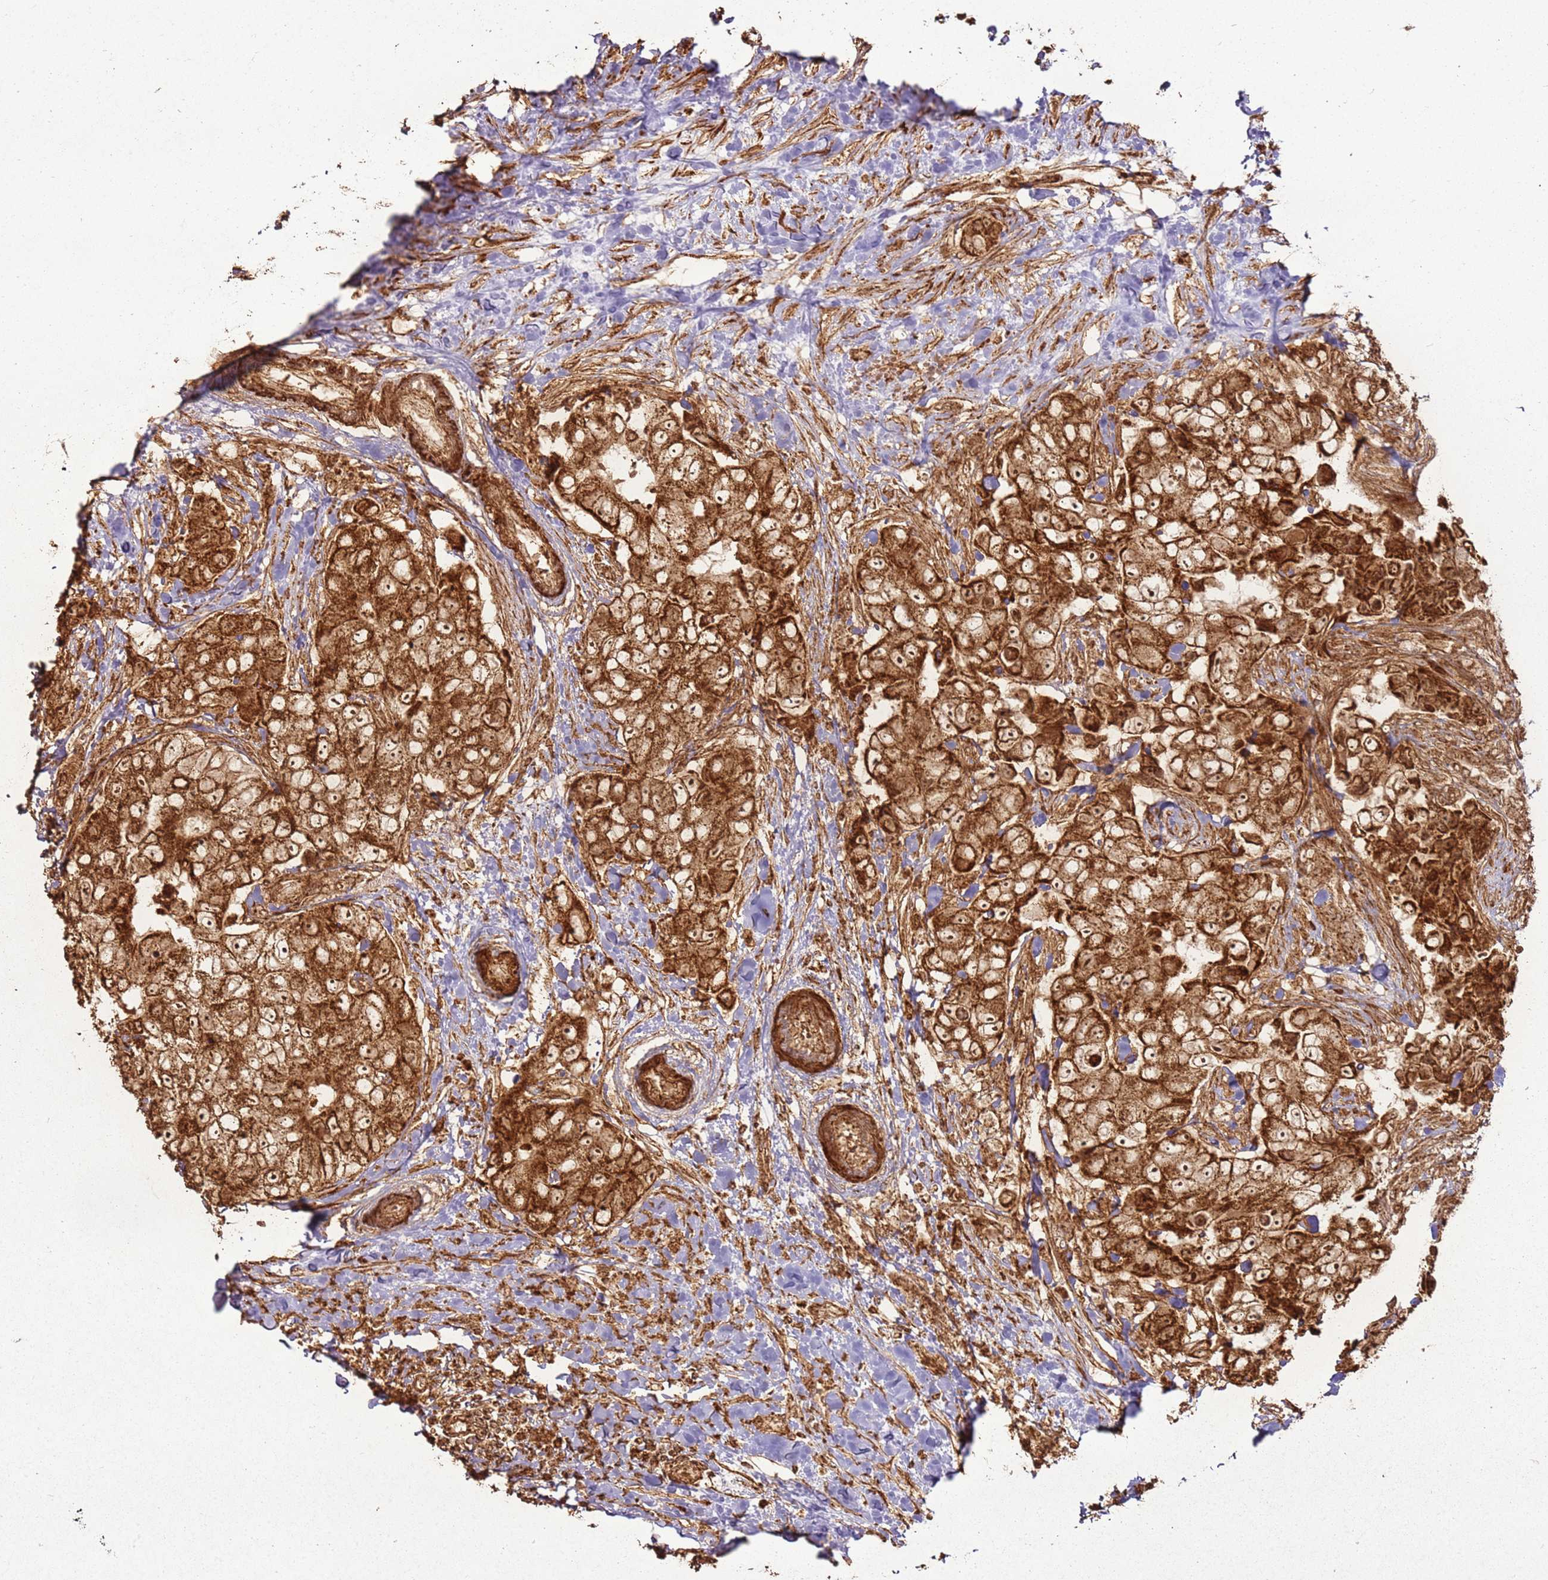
{"staining": {"intensity": "strong", "quantity": ">75%", "location": "cytoplasmic/membranous,nuclear"}, "tissue": "breast cancer", "cell_type": "Tumor cells", "image_type": "cancer", "snomed": [{"axis": "morphology", "description": "Normal tissue, NOS"}, {"axis": "morphology", "description": "Duct carcinoma"}, {"axis": "topography", "description": "Breast"}], "caption": "Immunohistochemical staining of human breast invasive ductal carcinoma demonstrates high levels of strong cytoplasmic/membranous and nuclear positivity in about >75% of tumor cells.", "gene": "MRPS6", "patient": {"sex": "female", "age": 62}}